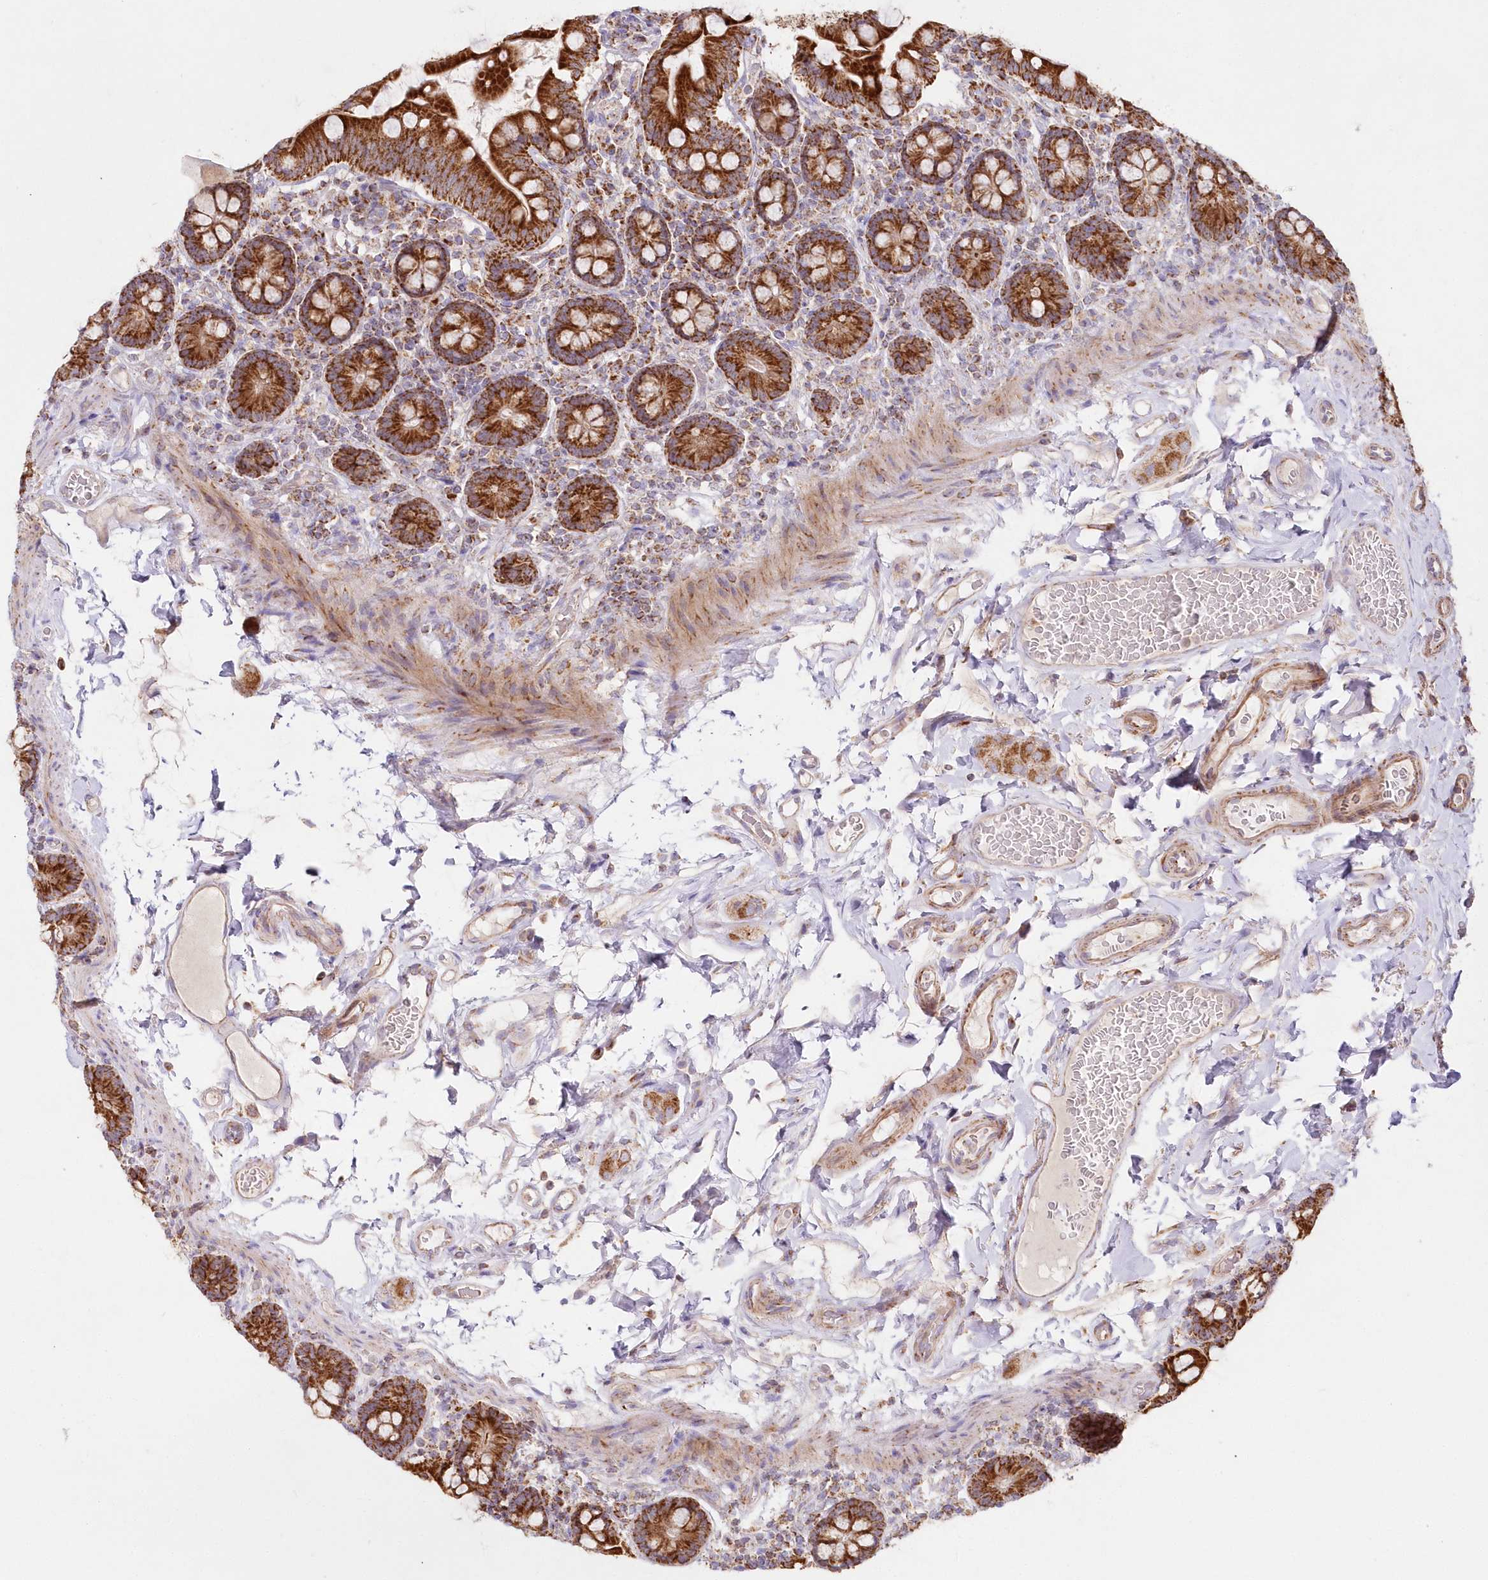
{"staining": {"intensity": "strong", "quantity": ">75%", "location": "cytoplasmic/membranous"}, "tissue": "small intestine", "cell_type": "Glandular cells", "image_type": "normal", "snomed": [{"axis": "morphology", "description": "Normal tissue, NOS"}, {"axis": "topography", "description": "Small intestine"}], "caption": "Immunohistochemistry image of benign human small intestine stained for a protein (brown), which demonstrates high levels of strong cytoplasmic/membranous expression in about >75% of glandular cells.", "gene": "DNA2", "patient": {"sex": "female", "age": 64}}